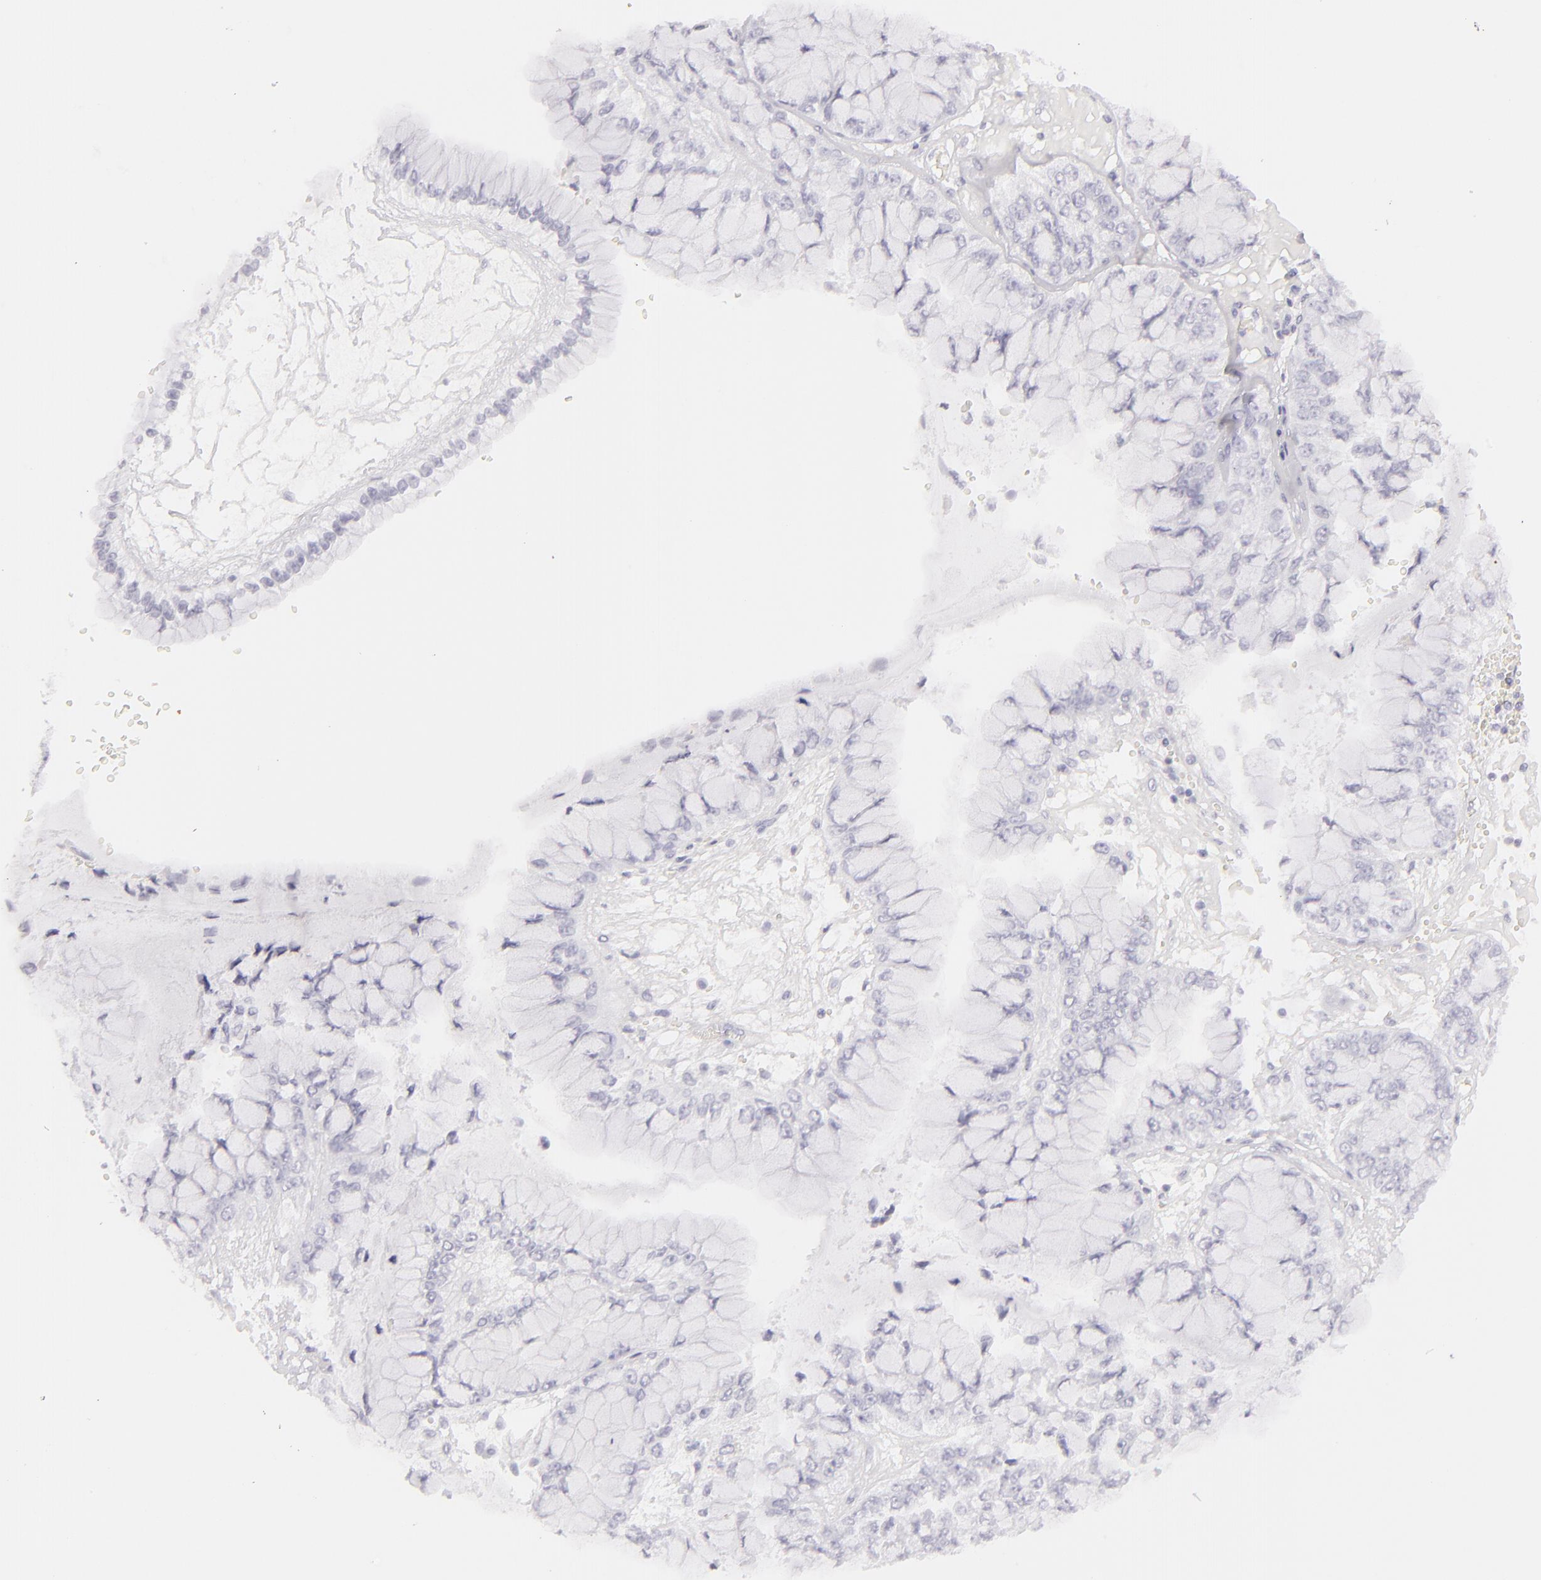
{"staining": {"intensity": "negative", "quantity": "none", "location": "none"}, "tissue": "liver cancer", "cell_type": "Tumor cells", "image_type": "cancer", "snomed": [{"axis": "morphology", "description": "Cholangiocarcinoma"}, {"axis": "topography", "description": "Liver"}], "caption": "The image reveals no significant staining in tumor cells of cholangiocarcinoma (liver). (DAB immunohistochemistry (IHC) visualized using brightfield microscopy, high magnification).", "gene": "FLG", "patient": {"sex": "female", "age": 79}}